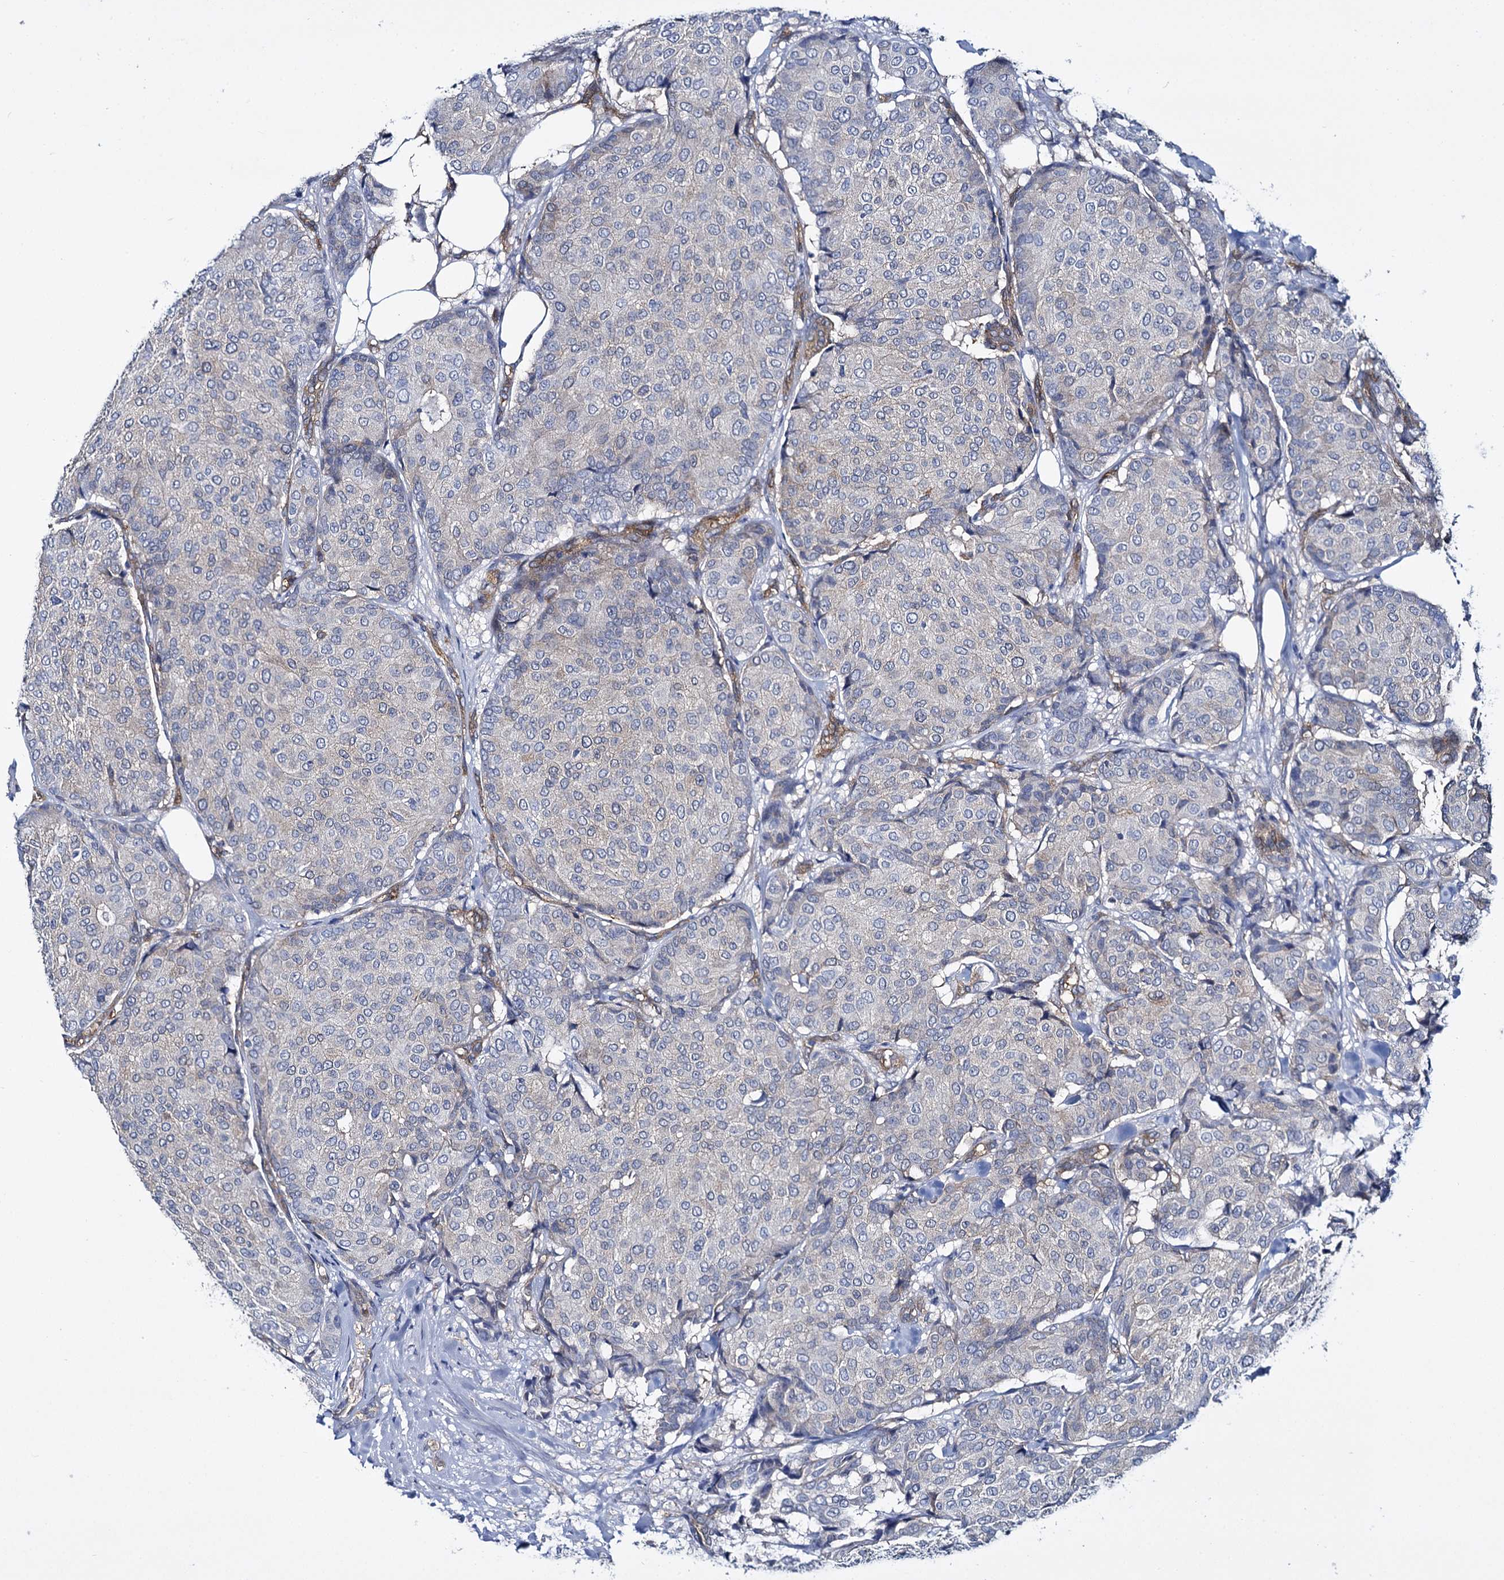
{"staining": {"intensity": "negative", "quantity": "none", "location": "none"}, "tissue": "breast cancer", "cell_type": "Tumor cells", "image_type": "cancer", "snomed": [{"axis": "morphology", "description": "Duct carcinoma"}, {"axis": "topography", "description": "Breast"}], "caption": "DAB immunohistochemical staining of human breast infiltrating ductal carcinoma reveals no significant positivity in tumor cells. The staining is performed using DAB (3,3'-diaminobenzidine) brown chromogen with nuclei counter-stained in using hematoxylin.", "gene": "STXBP1", "patient": {"sex": "female", "age": 75}}